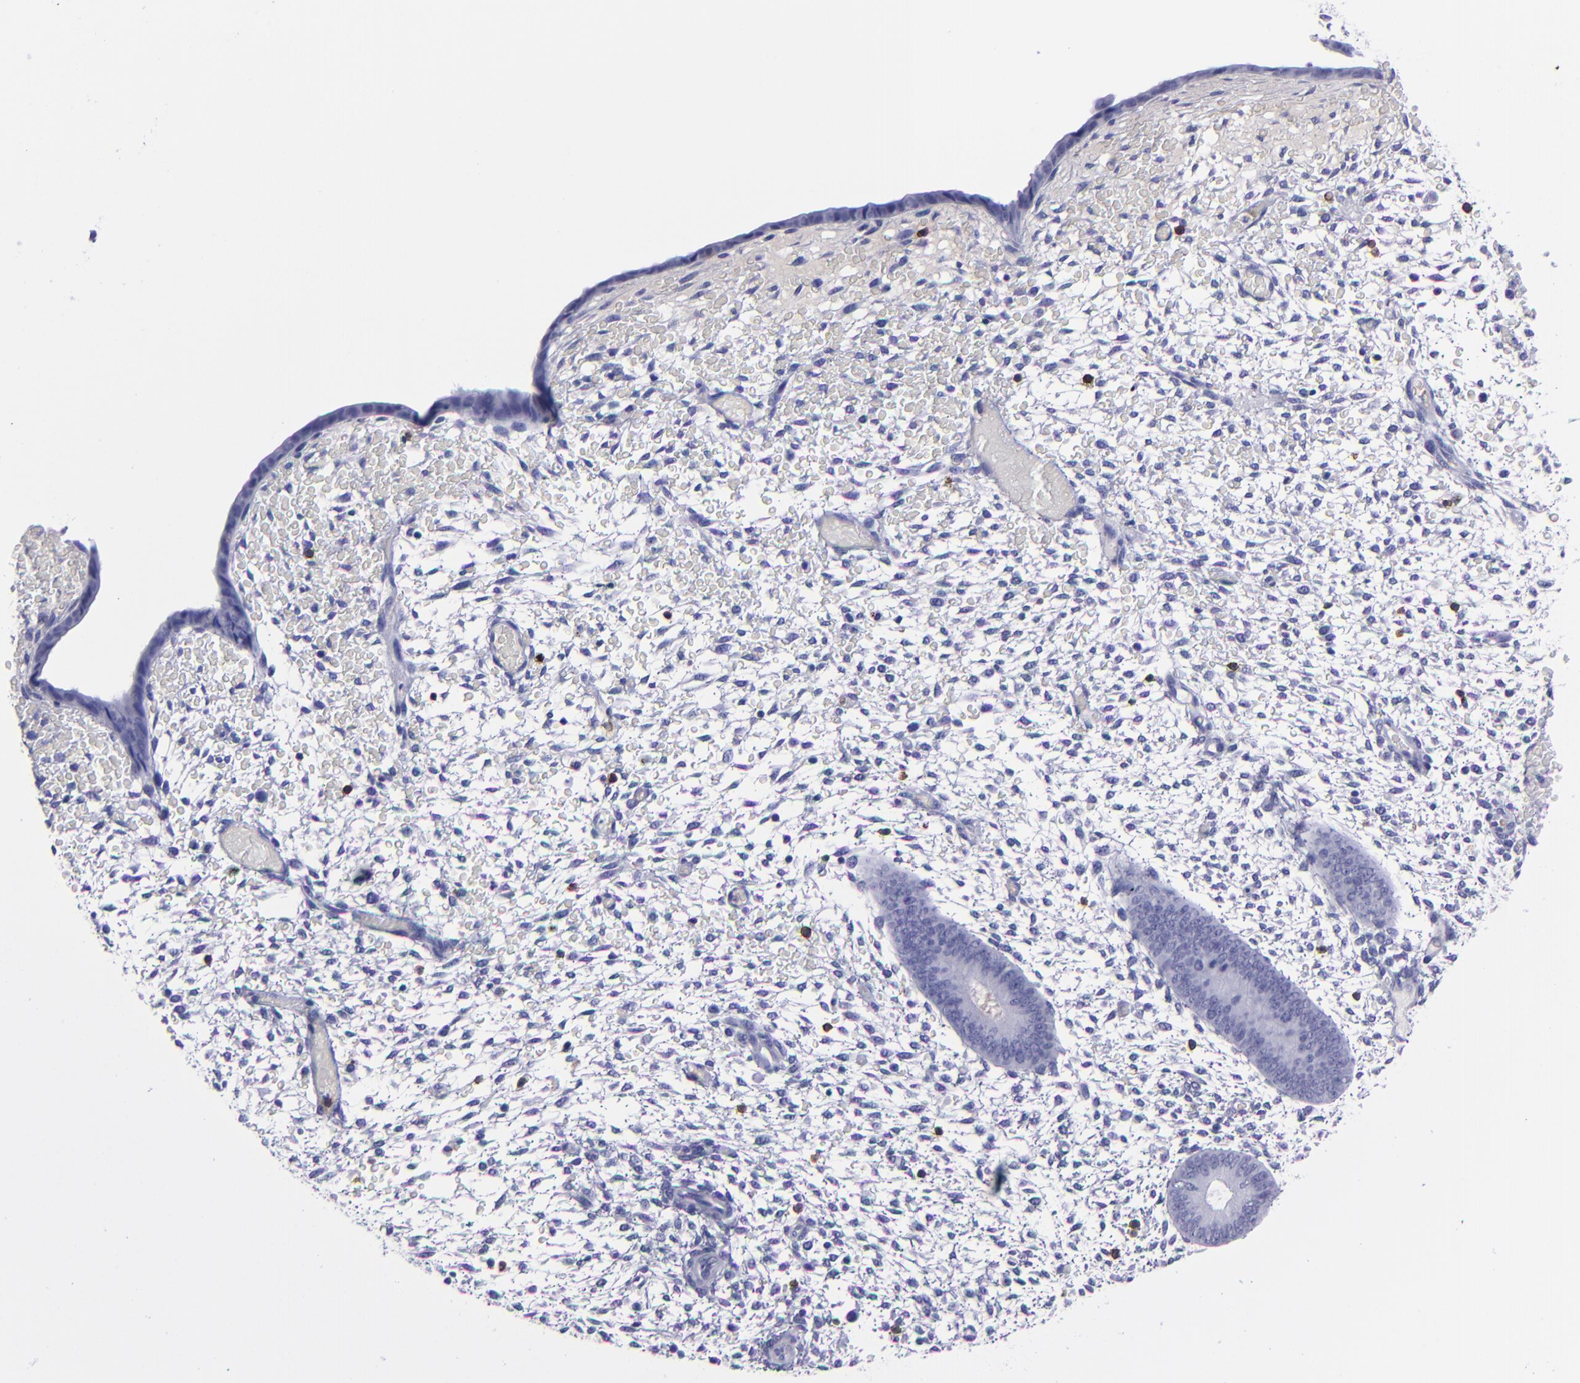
{"staining": {"intensity": "moderate", "quantity": "<25%", "location": "cytoplasmic/membranous"}, "tissue": "endometrium", "cell_type": "Cells in endometrial stroma", "image_type": "normal", "snomed": [{"axis": "morphology", "description": "Normal tissue, NOS"}, {"axis": "topography", "description": "Endometrium"}], "caption": "This photomicrograph reveals benign endometrium stained with immunohistochemistry (IHC) to label a protein in brown. The cytoplasmic/membranous of cells in endometrial stroma show moderate positivity for the protein. Nuclei are counter-stained blue.", "gene": "CD6", "patient": {"sex": "female", "age": 42}}